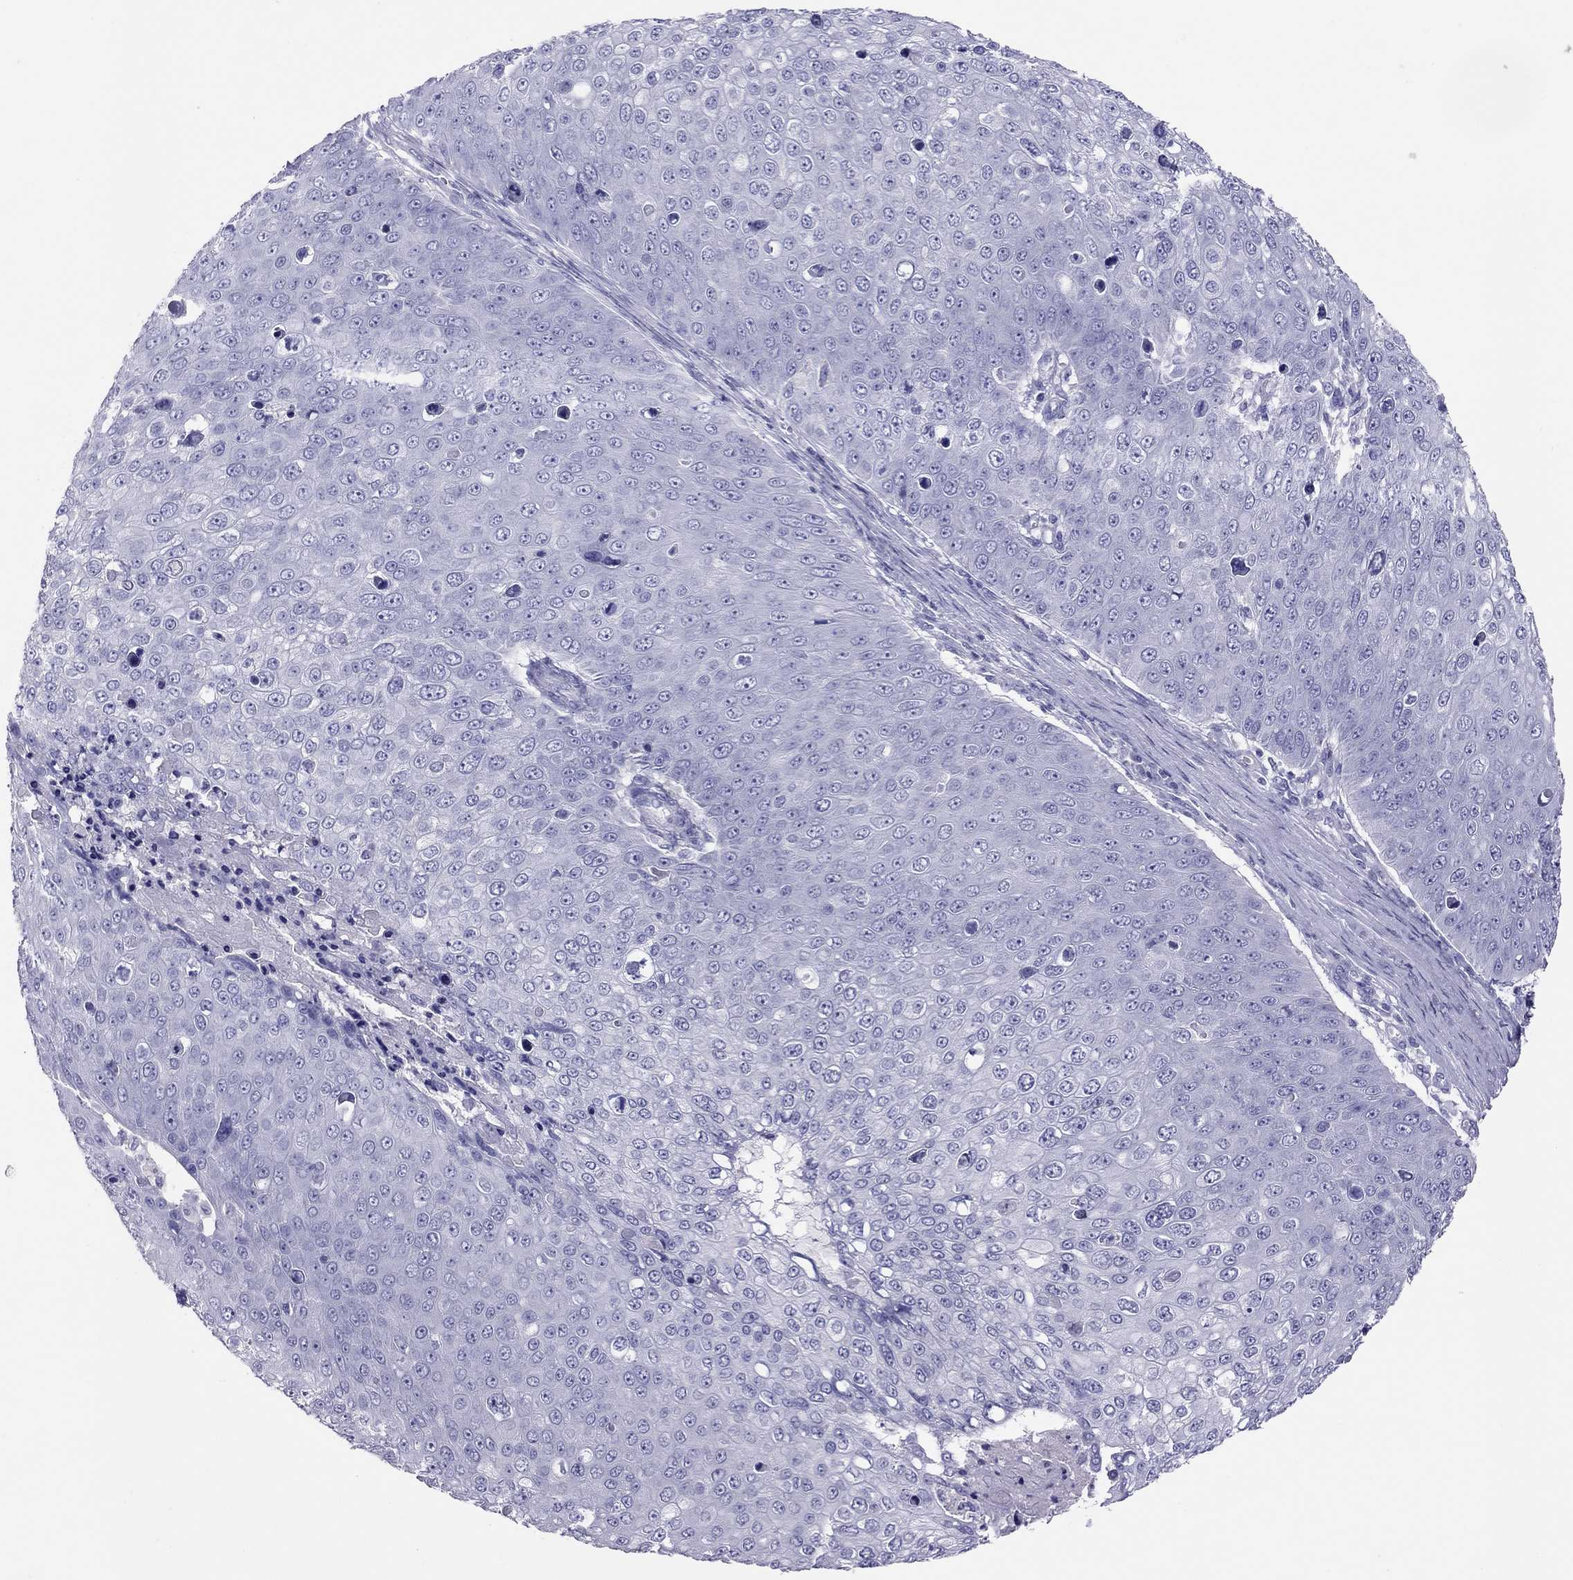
{"staining": {"intensity": "negative", "quantity": "none", "location": "none"}, "tissue": "skin cancer", "cell_type": "Tumor cells", "image_type": "cancer", "snomed": [{"axis": "morphology", "description": "Squamous cell carcinoma, NOS"}, {"axis": "topography", "description": "Skin"}], "caption": "Photomicrograph shows no protein expression in tumor cells of skin cancer tissue. (Stains: DAB IHC with hematoxylin counter stain, Microscopy: brightfield microscopy at high magnification).", "gene": "PSMB11", "patient": {"sex": "male", "age": 71}}